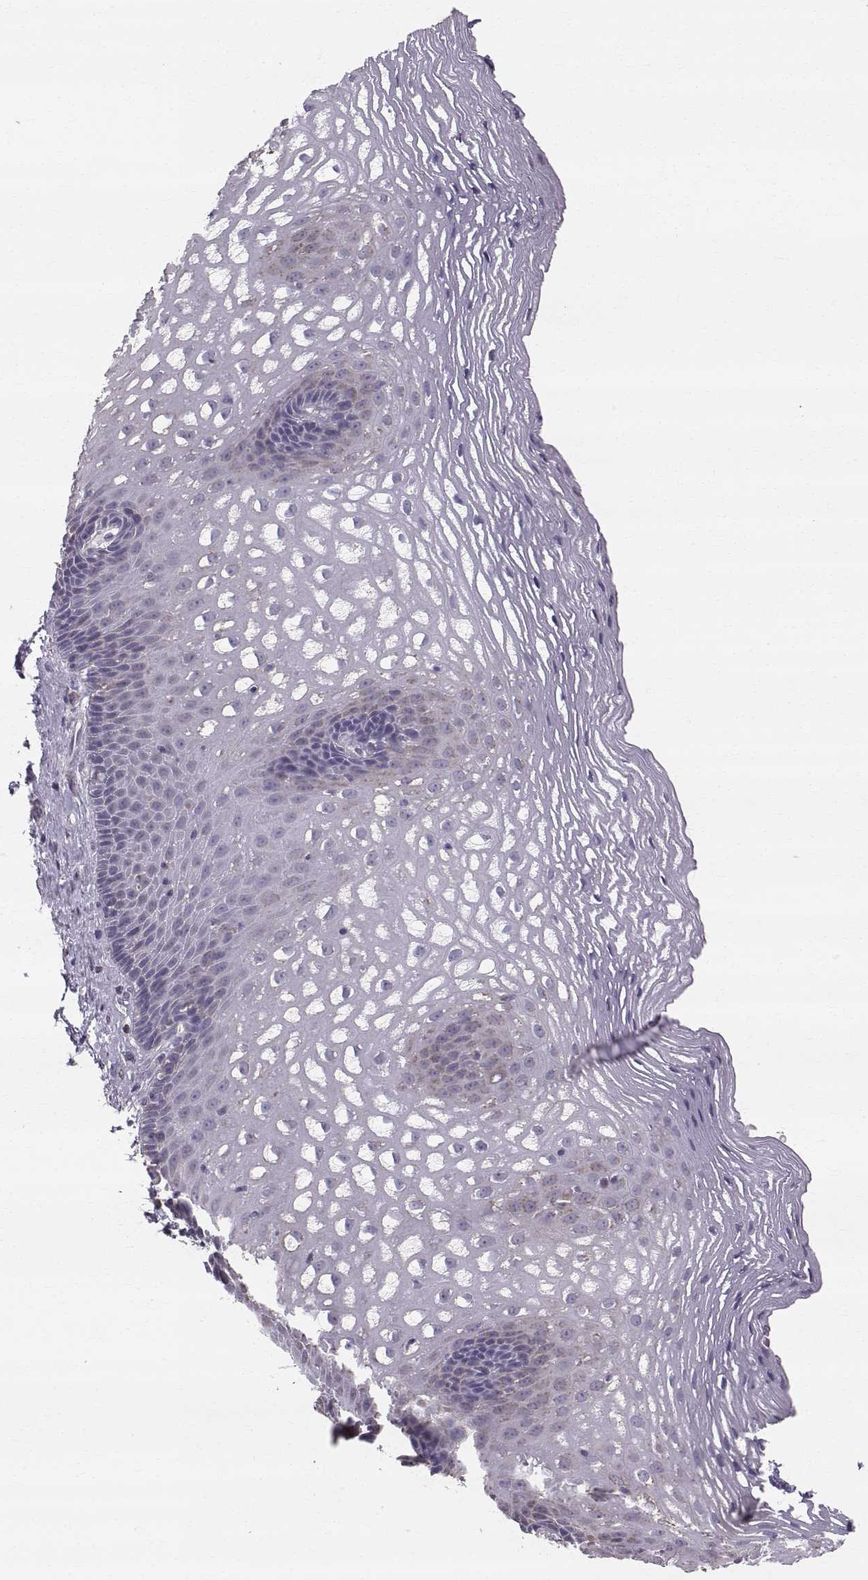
{"staining": {"intensity": "negative", "quantity": "none", "location": "none"}, "tissue": "esophagus", "cell_type": "Squamous epithelial cells", "image_type": "normal", "snomed": [{"axis": "morphology", "description": "Normal tissue, NOS"}, {"axis": "topography", "description": "Esophagus"}], "caption": "Immunohistochemistry (IHC) photomicrograph of unremarkable esophagus: esophagus stained with DAB exhibits no significant protein positivity in squamous epithelial cells.", "gene": "STMND1", "patient": {"sex": "male", "age": 76}}